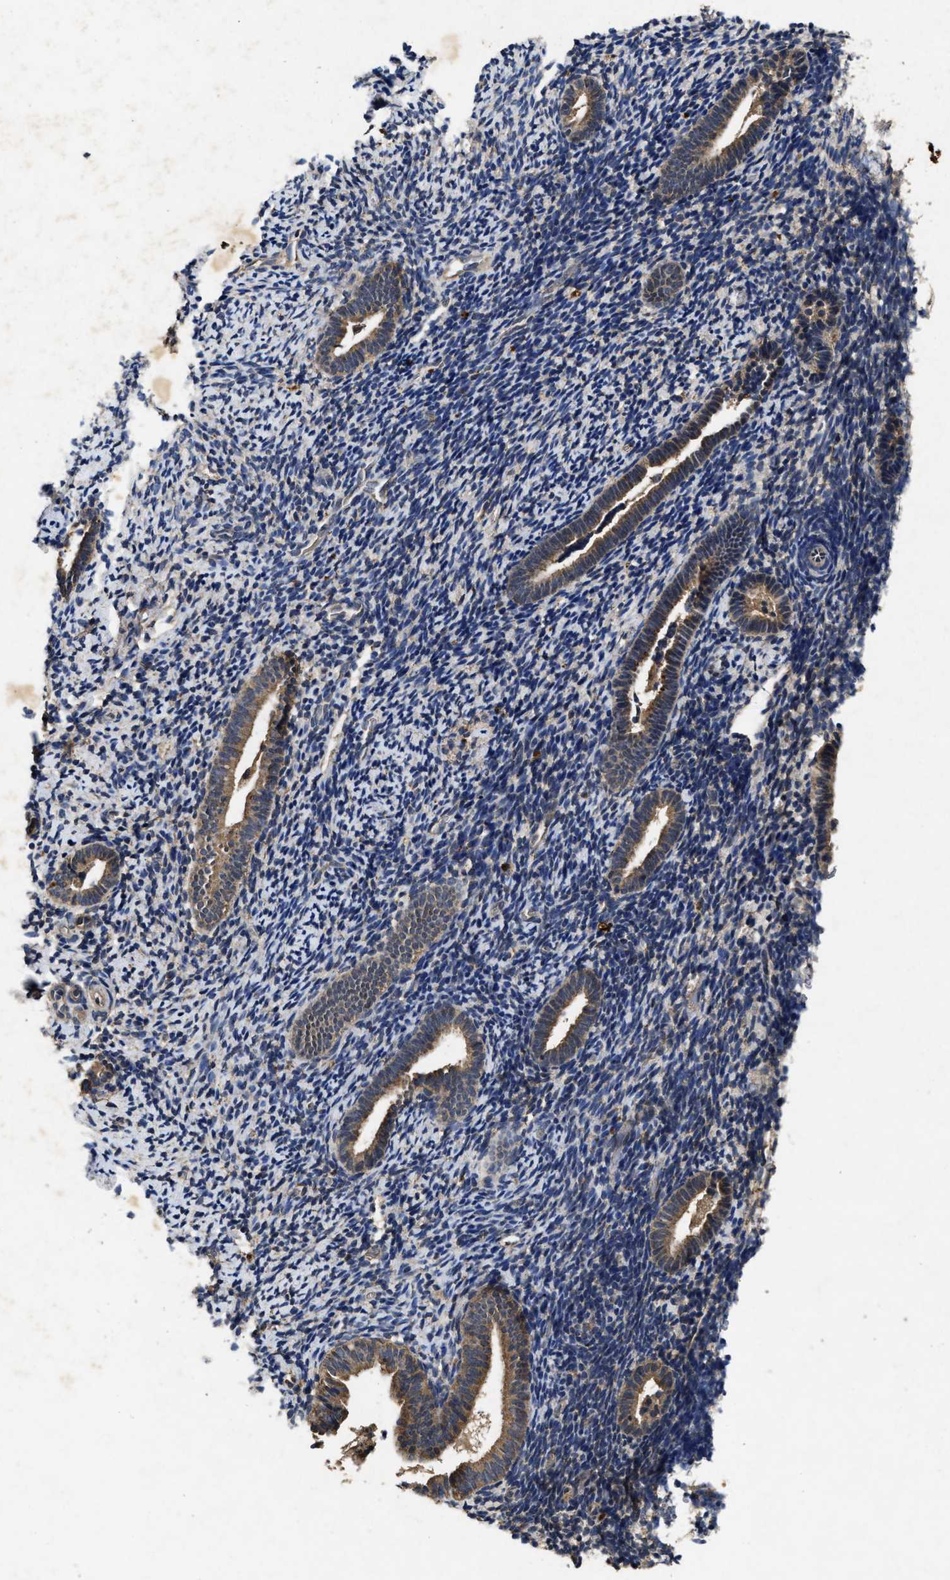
{"staining": {"intensity": "weak", "quantity": "<25%", "location": "cytoplasmic/membranous"}, "tissue": "endometrium", "cell_type": "Cells in endometrial stroma", "image_type": "normal", "snomed": [{"axis": "morphology", "description": "Normal tissue, NOS"}, {"axis": "topography", "description": "Endometrium"}], "caption": "This photomicrograph is of normal endometrium stained with immunohistochemistry to label a protein in brown with the nuclei are counter-stained blue. There is no expression in cells in endometrial stroma.", "gene": "PDAP1", "patient": {"sex": "female", "age": 51}}